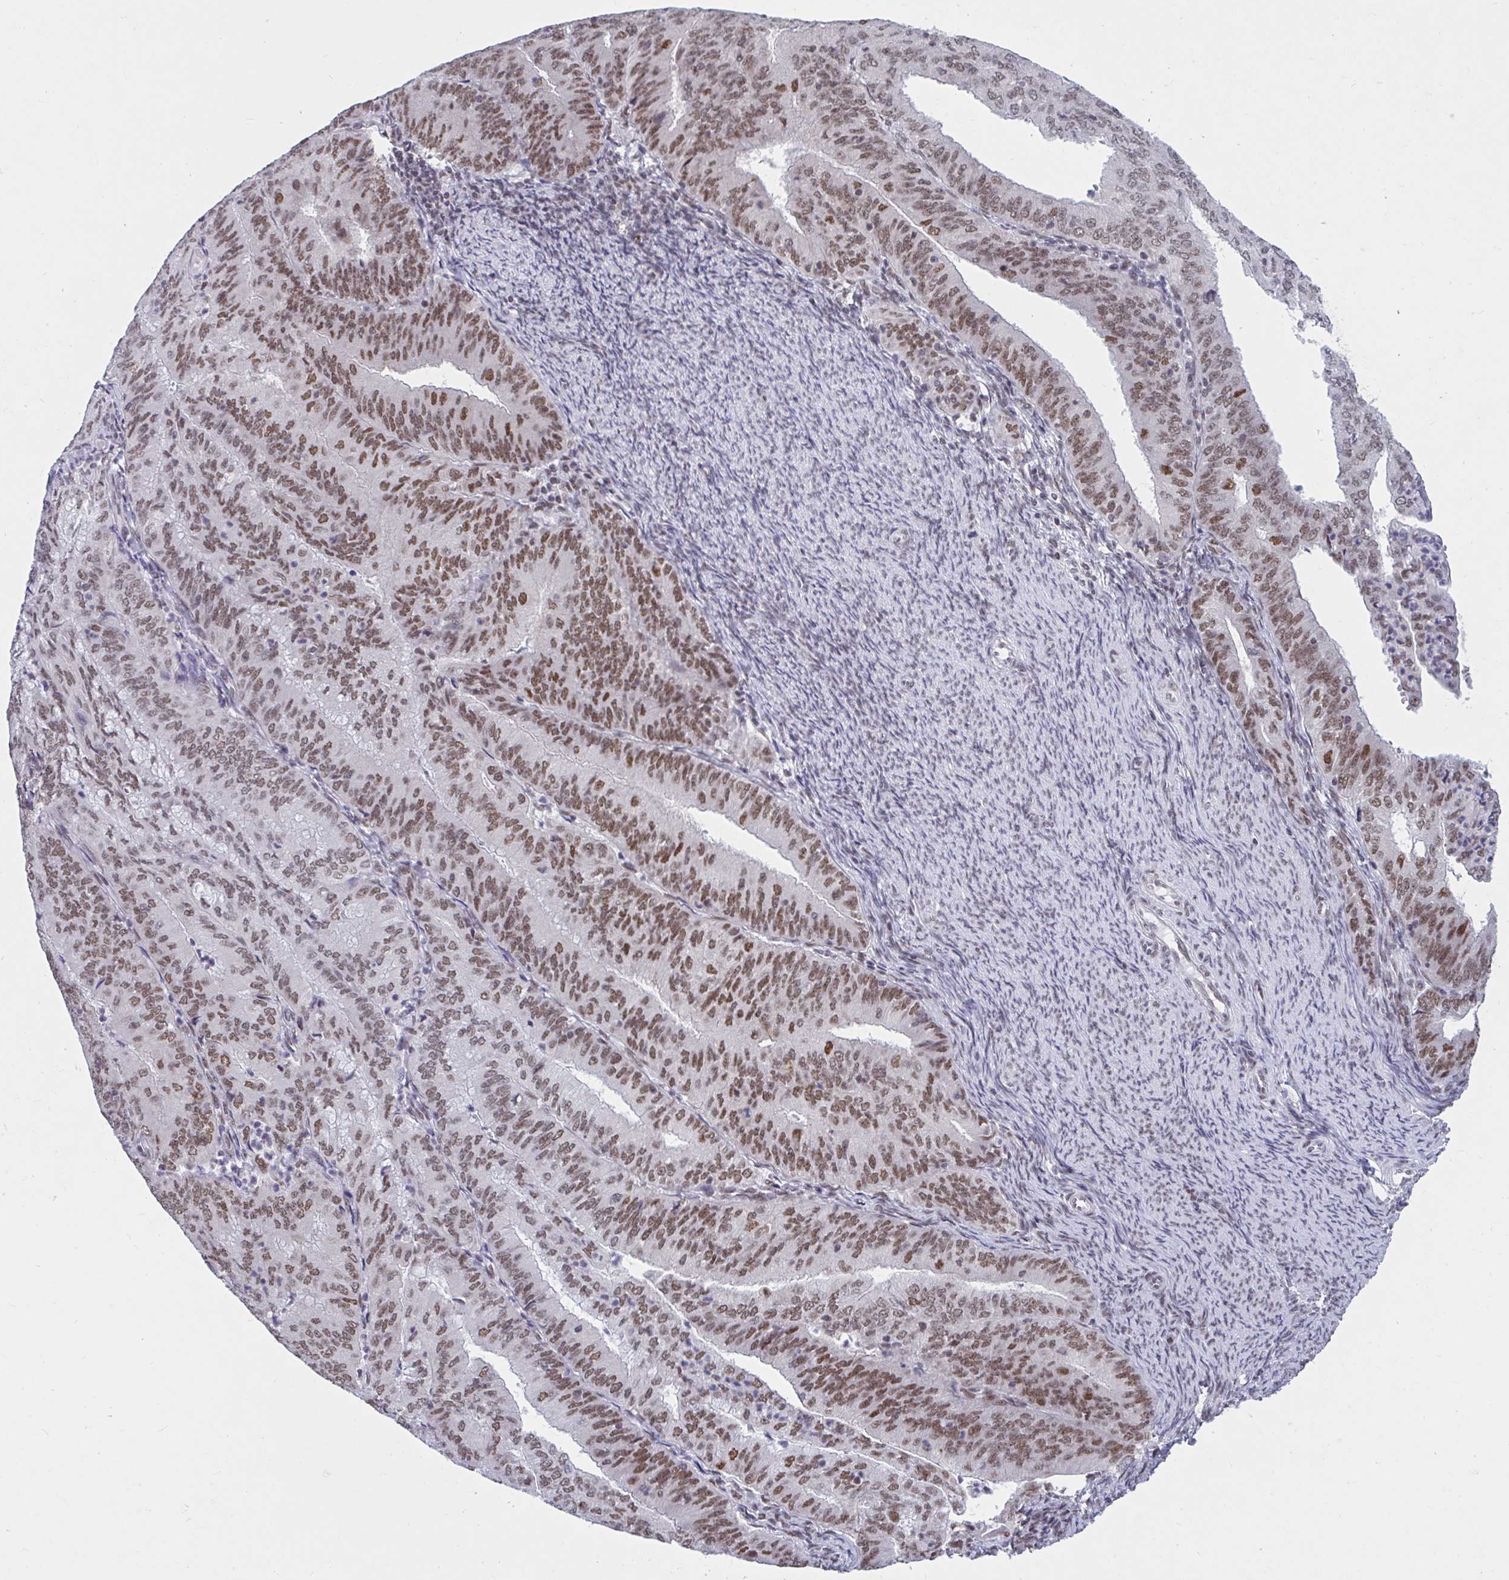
{"staining": {"intensity": "moderate", "quantity": ">75%", "location": "nuclear"}, "tissue": "endometrial cancer", "cell_type": "Tumor cells", "image_type": "cancer", "snomed": [{"axis": "morphology", "description": "Adenocarcinoma, NOS"}, {"axis": "topography", "description": "Endometrium"}], "caption": "Protein expression by IHC reveals moderate nuclear staining in about >75% of tumor cells in endometrial cancer.", "gene": "PHF10", "patient": {"sex": "female", "age": 57}}